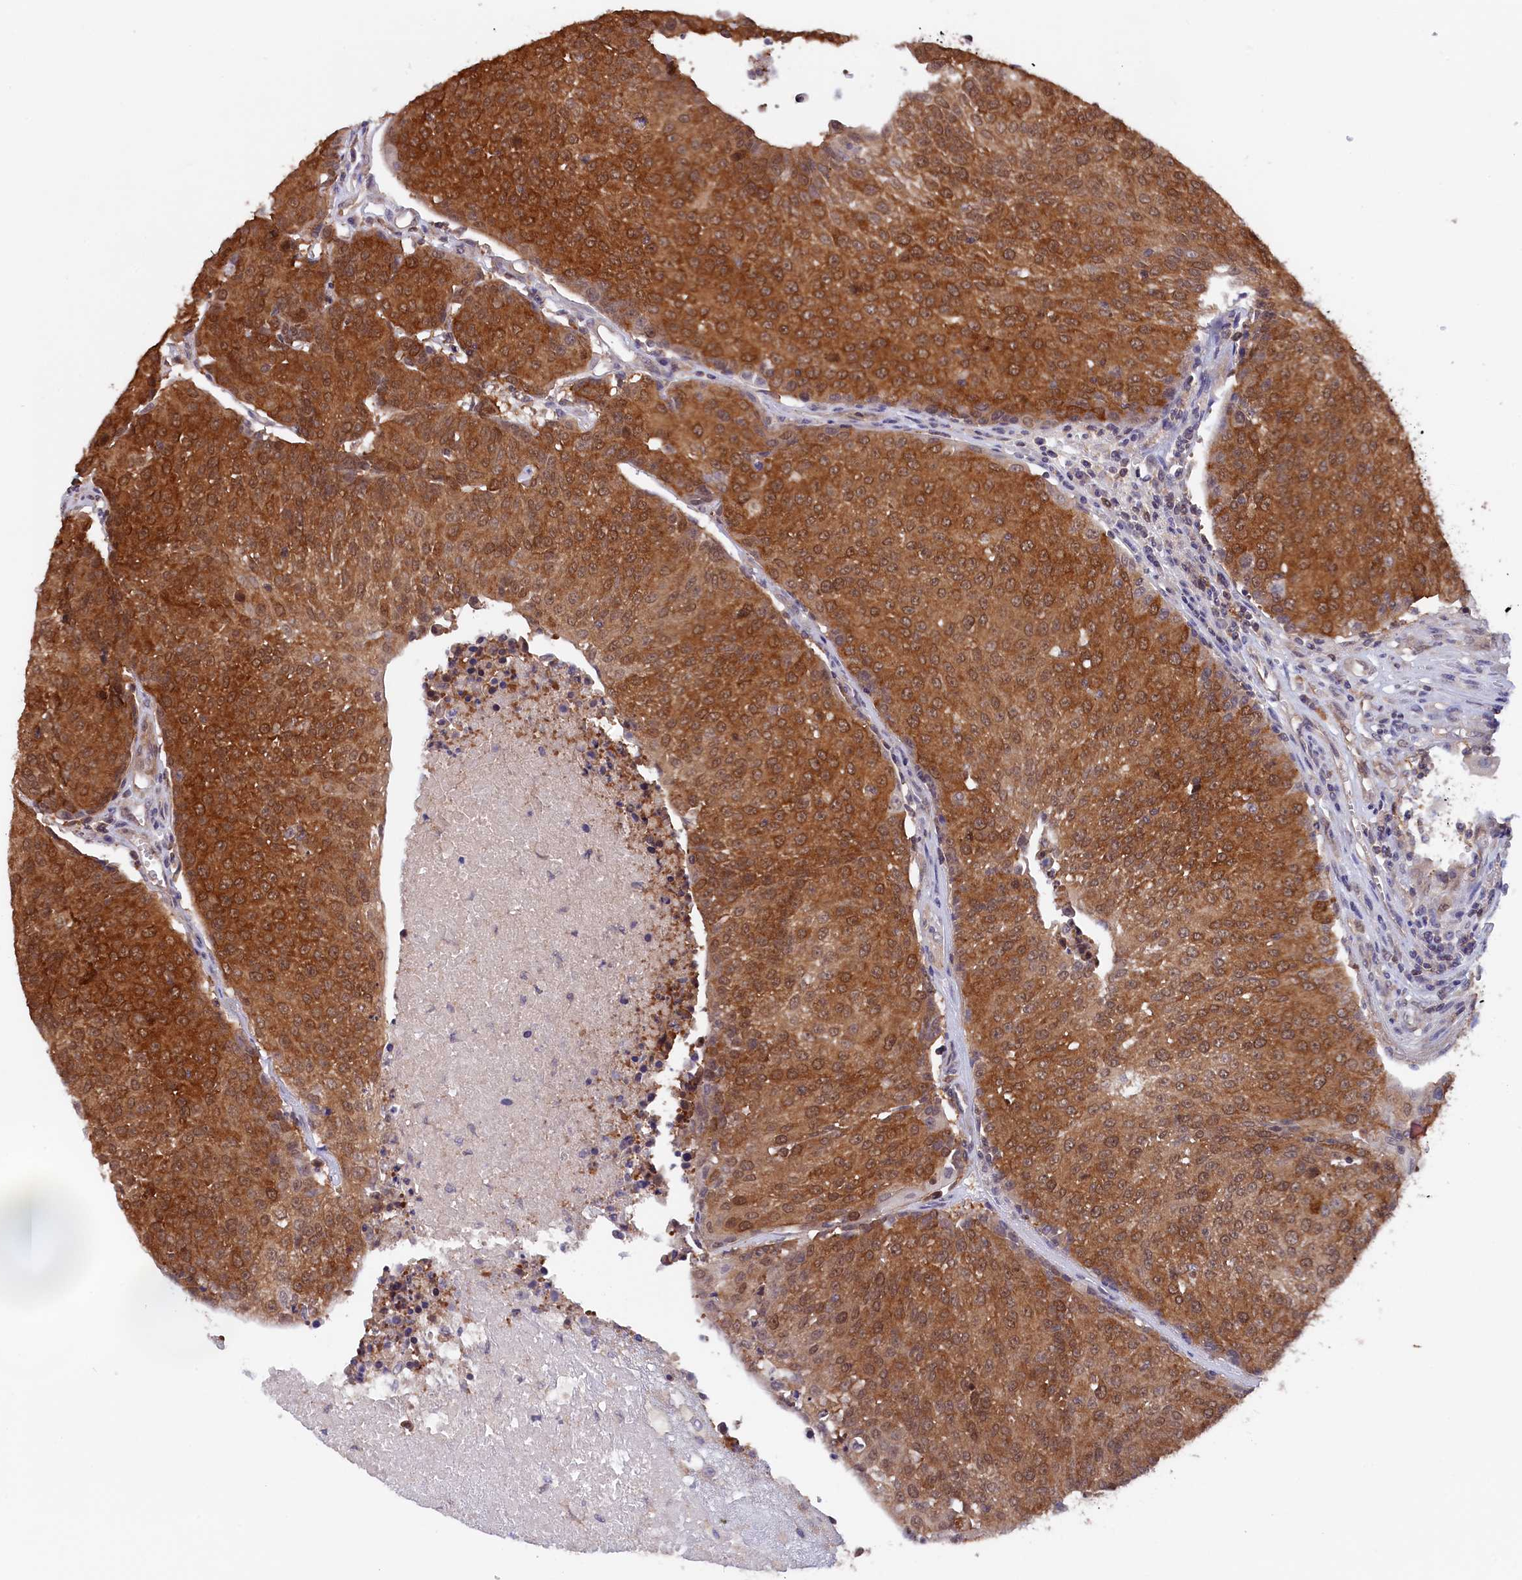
{"staining": {"intensity": "strong", "quantity": ">75%", "location": "cytoplasmic/membranous,nuclear"}, "tissue": "urothelial cancer", "cell_type": "Tumor cells", "image_type": "cancer", "snomed": [{"axis": "morphology", "description": "Urothelial carcinoma, High grade"}, {"axis": "topography", "description": "Urinary bladder"}], "caption": "An image showing strong cytoplasmic/membranous and nuclear staining in about >75% of tumor cells in urothelial carcinoma (high-grade), as visualized by brown immunohistochemical staining.", "gene": "JPT2", "patient": {"sex": "female", "age": 85}}